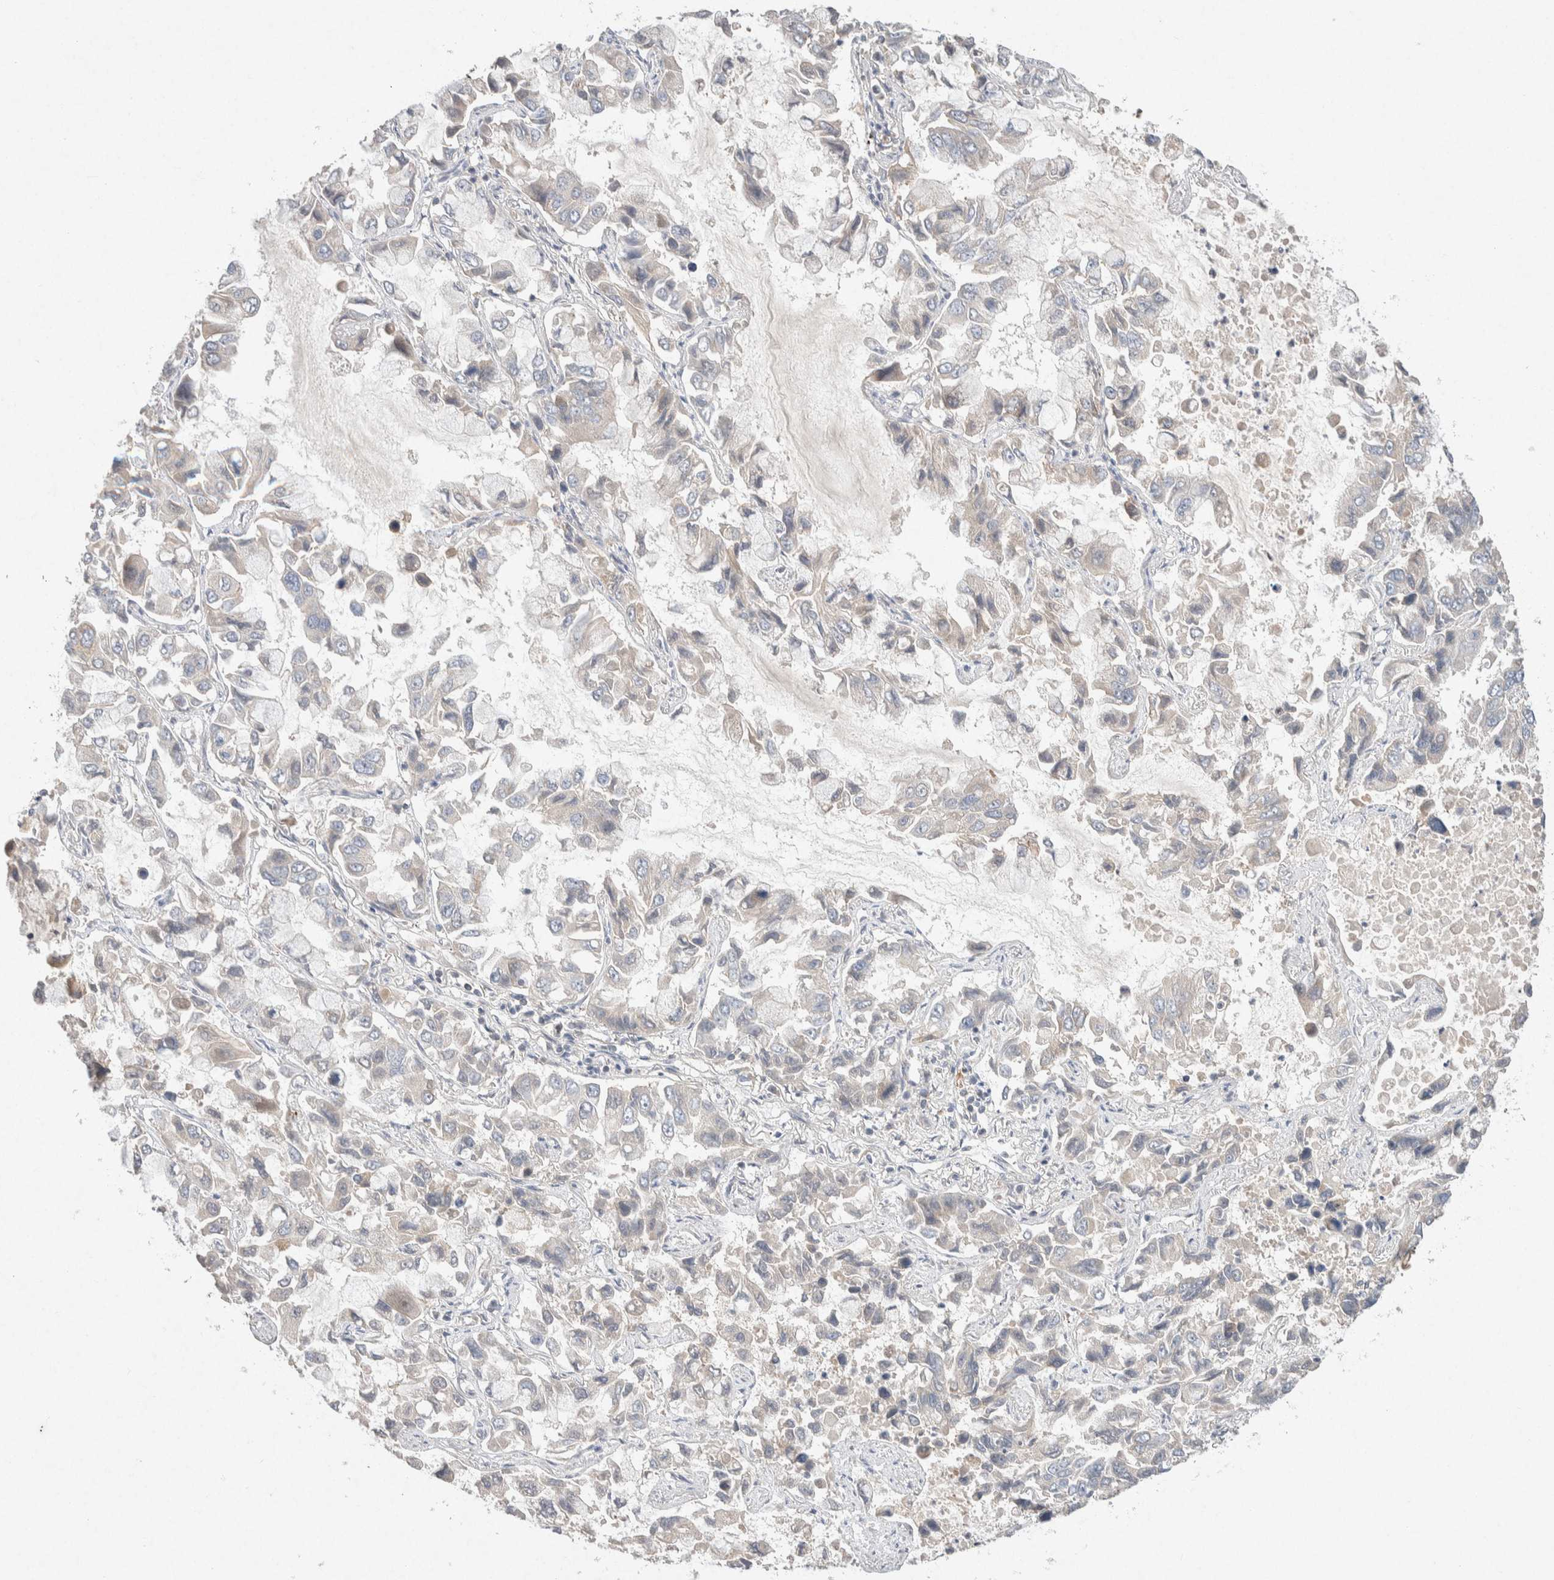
{"staining": {"intensity": "negative", "quantity": "none", "location": "none"}, "tissue": "lung cancer", "cell_type": "Tumor cells", "image_type": "cancer", "snomed": [{"axis": "morphology", "description": "Adenocarcinoma, NOS"}, {"axis": "topography", "description": "Lung"}], "caption": "DAB immunohistochemical staining of human lung cancer exhibits no significant positivity in tumor cells.", "gene": "CMTM4", "patient": {"sex": "male", "age": 64}}